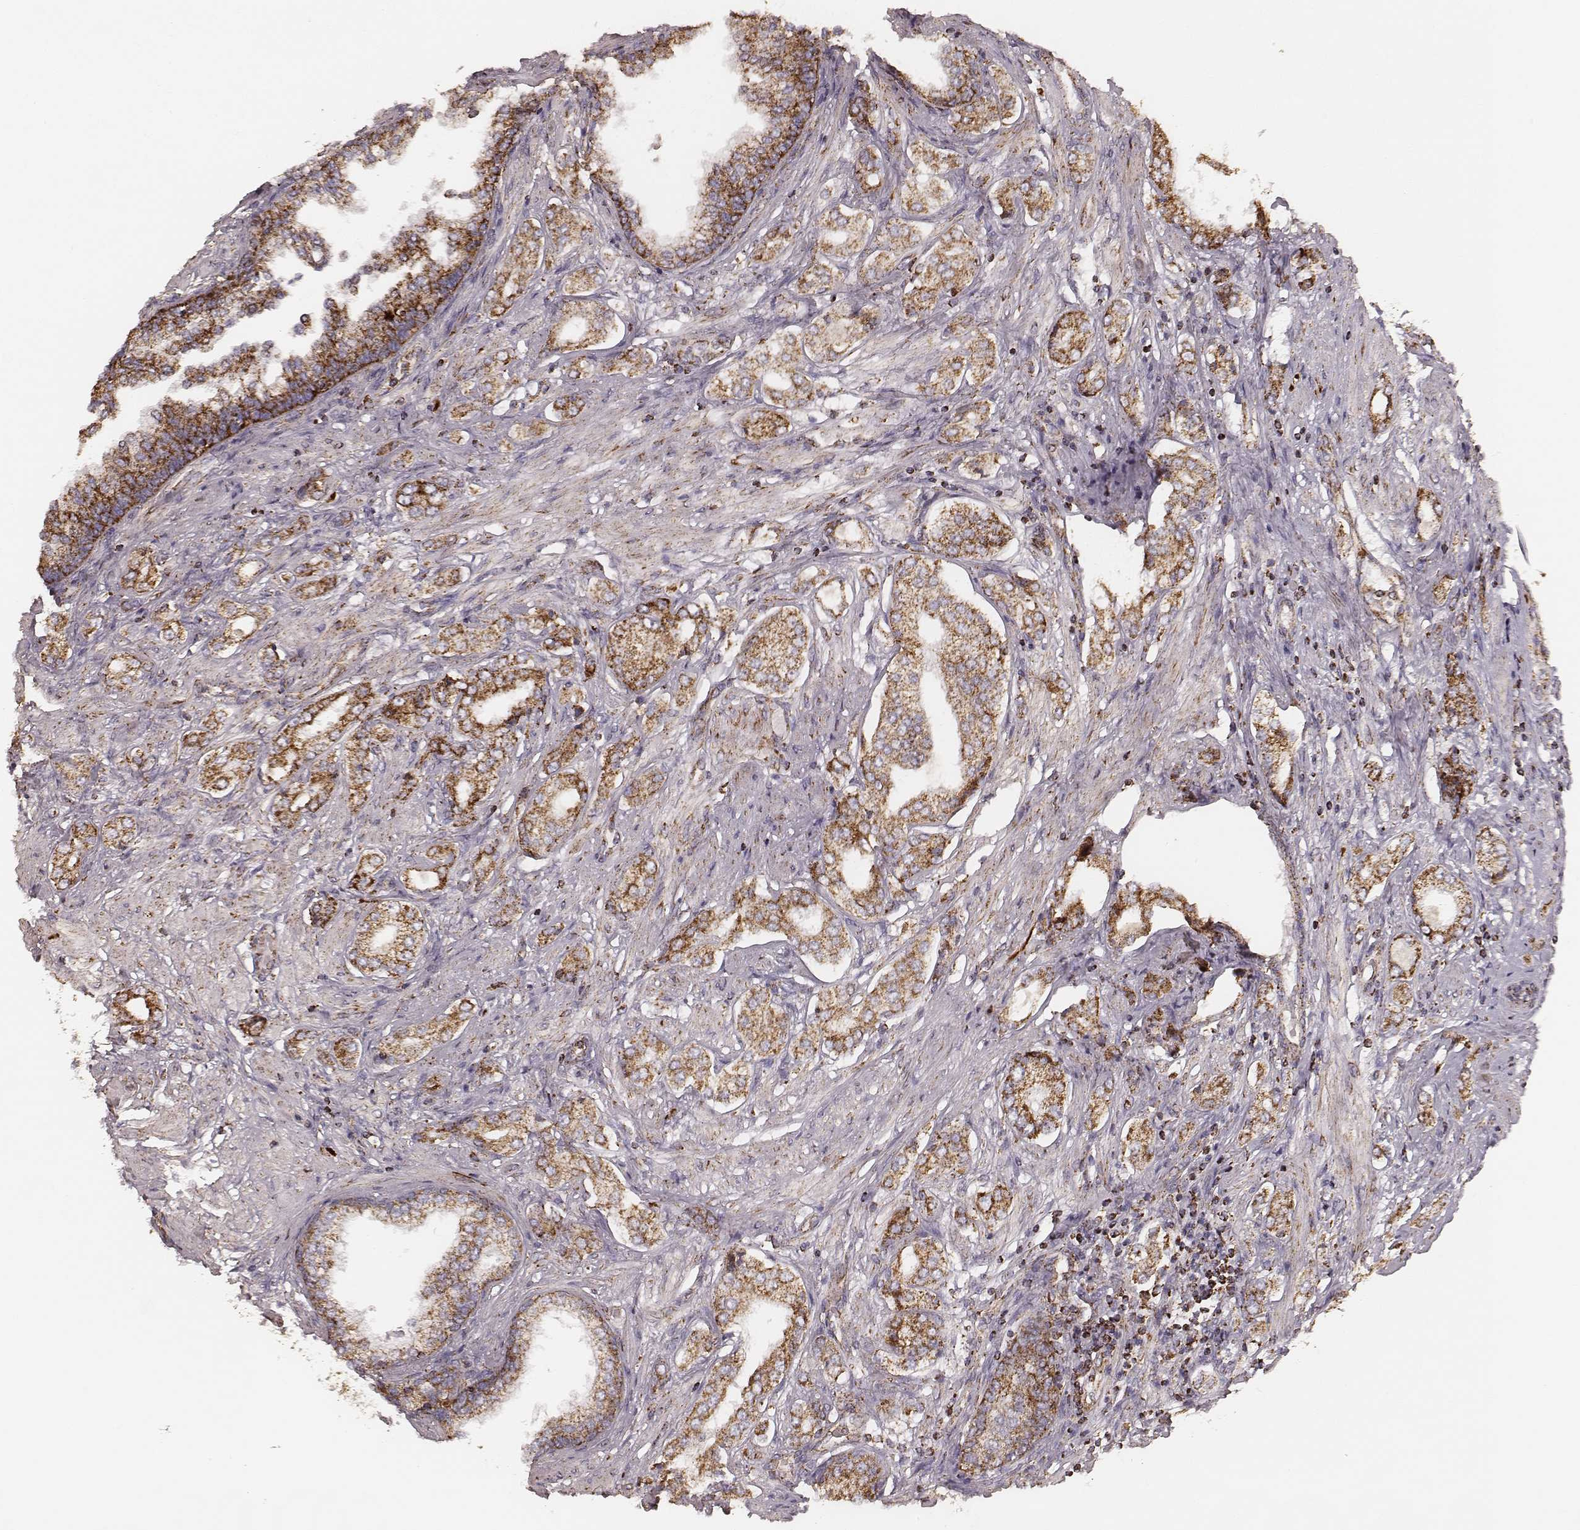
{"staining": {"intensity": "strong", "quantity": ">75%", "location": "cytoplasmic/membranous"}, "tissue": "prostate cancer", "cell_type": "Tumor cells", "image_type": "cancer", "snomed": [{"axis": "morphology", "description": "Adenocarcinoma, NOS"}, {"axis": "topography", "description": "Prostate"}], "caption": "Immunohistochemical staining of adenocarcinoma (prostate) shows high levels of strong cytoplasmic/membranous expression in about >75% of tumor cells.", "gene": "CS", "patient": {"sex": "male", "age": 63}}